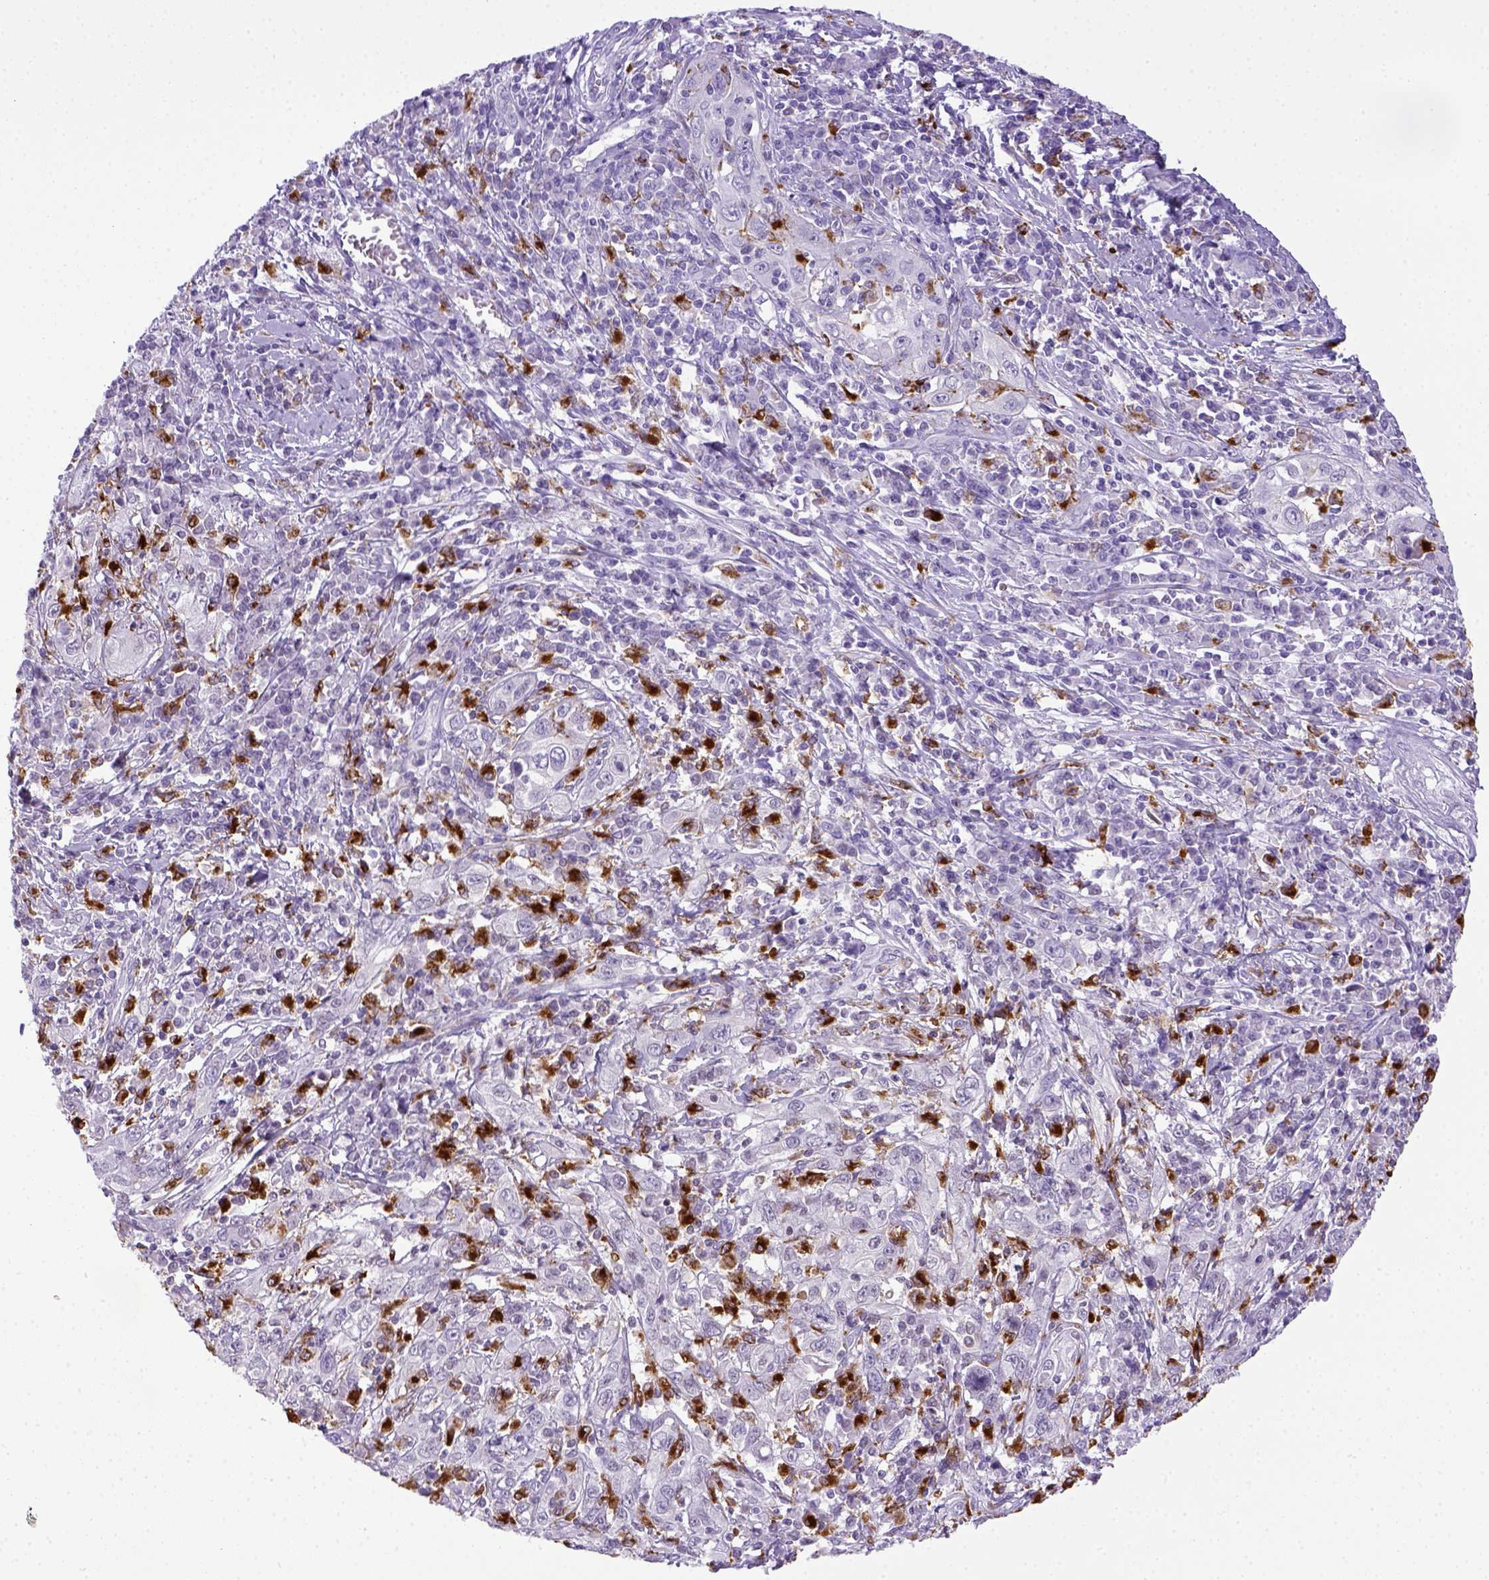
{"staining": {"intensity": "negative", "quantity": "none", "location": "none"}, "tissue": "cervical cancer", "cell_type": "Tumor cells", "image_type": "cancer", "snomed": [{"axis": "morphology", "description": "Squamous cell carcinoma, NOS"}, {"axis": "topography", "description": "Cervix"}], "caption": "Tumor cells are negative for brown protein staining in squamous cell carcinoma (cervical).", "gene": "CD68", "patient": {"sex": "female", "age": 46}}